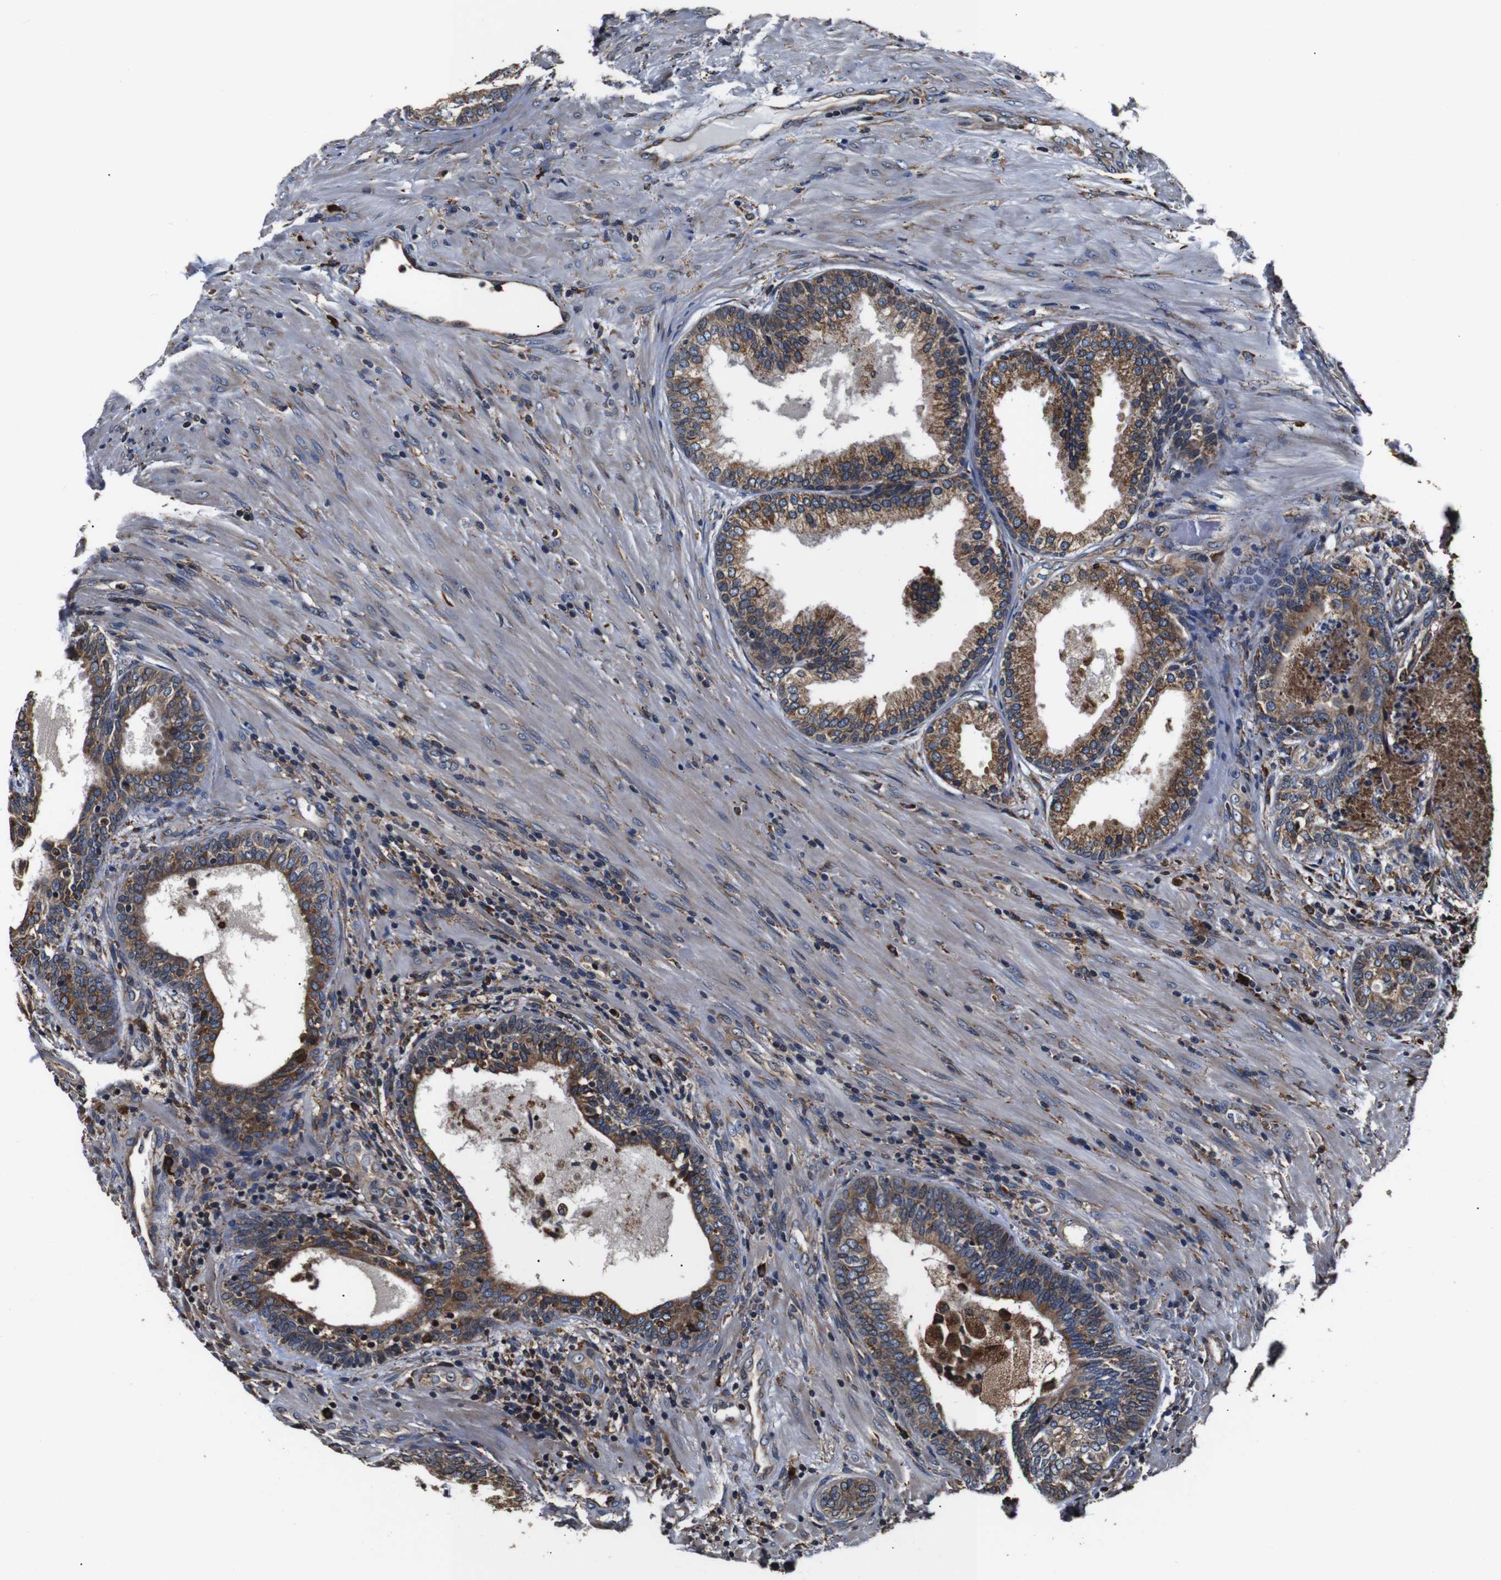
{"staining": {"intensity": "moderate", "quantity": ">75%", "location": "cytoplasmic/membranous"}, "tissue": "prostate", "cell_type": "Glandular cells", "image_type": "normal", "snomed": [{"axis": "morphology", "description": "Normal tissue, NOS"}, {"axis": "topography", "description": "Prostate"}], "caption": "DAB immunohistochemical staining of normal human prostate demonstrates moderate cytoplasmic/membranous protein expression in about >75% of glandular cells.", "gene": "HHIP", "patient": {"sex": "male", "age": 76}}